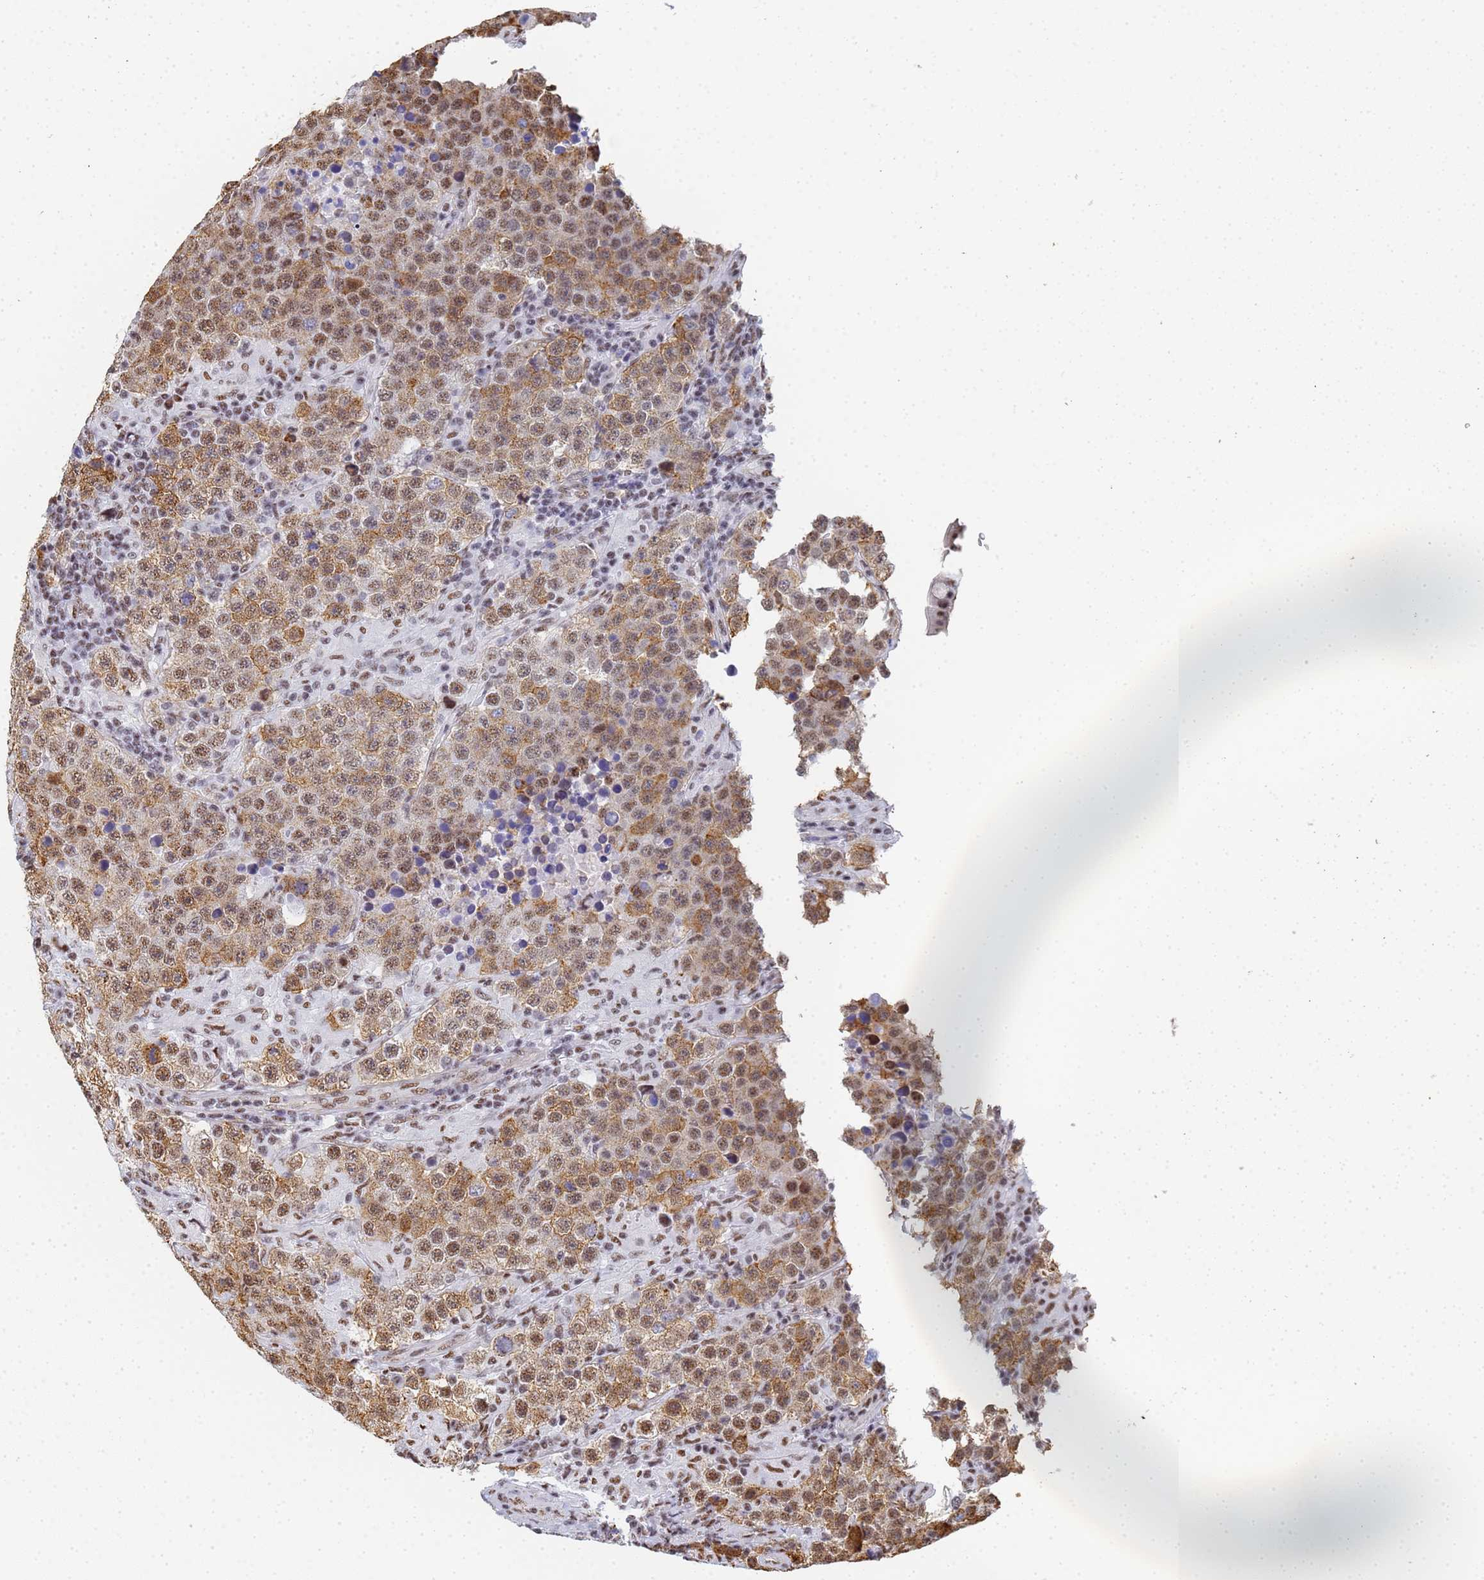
{"staining": {"intensity": "moderate", "quantity": ">75%", "location": "cytoplasmic/membranous,nuclear"}, "tissue": "testis cancer", "cell_type": "Tumor cells", "image_type": "cancer", "snomed": [{"axis": "morphology", "description": "Normal tissue, NOS"}, {"axis": "morphology", "description": "Urothelial carcinoma, High grade"}, {"axis": "morphology", "description": "Seminoma, NOS"}, {"axis": "morphology", "description": "Carcinoma, Embryonal, NOS"}, {"axis": "topography", "description": "Urinary bladder"}, {"axis": "topography", "description": "Testis"}], "caption": "Tumor cells show moderate cytoplasmic/membranous and nuclear positivity in about >75% of cells in testis cancer.", "gene": "PRRT4", "patient": {"sex": "male", "age": 41}}